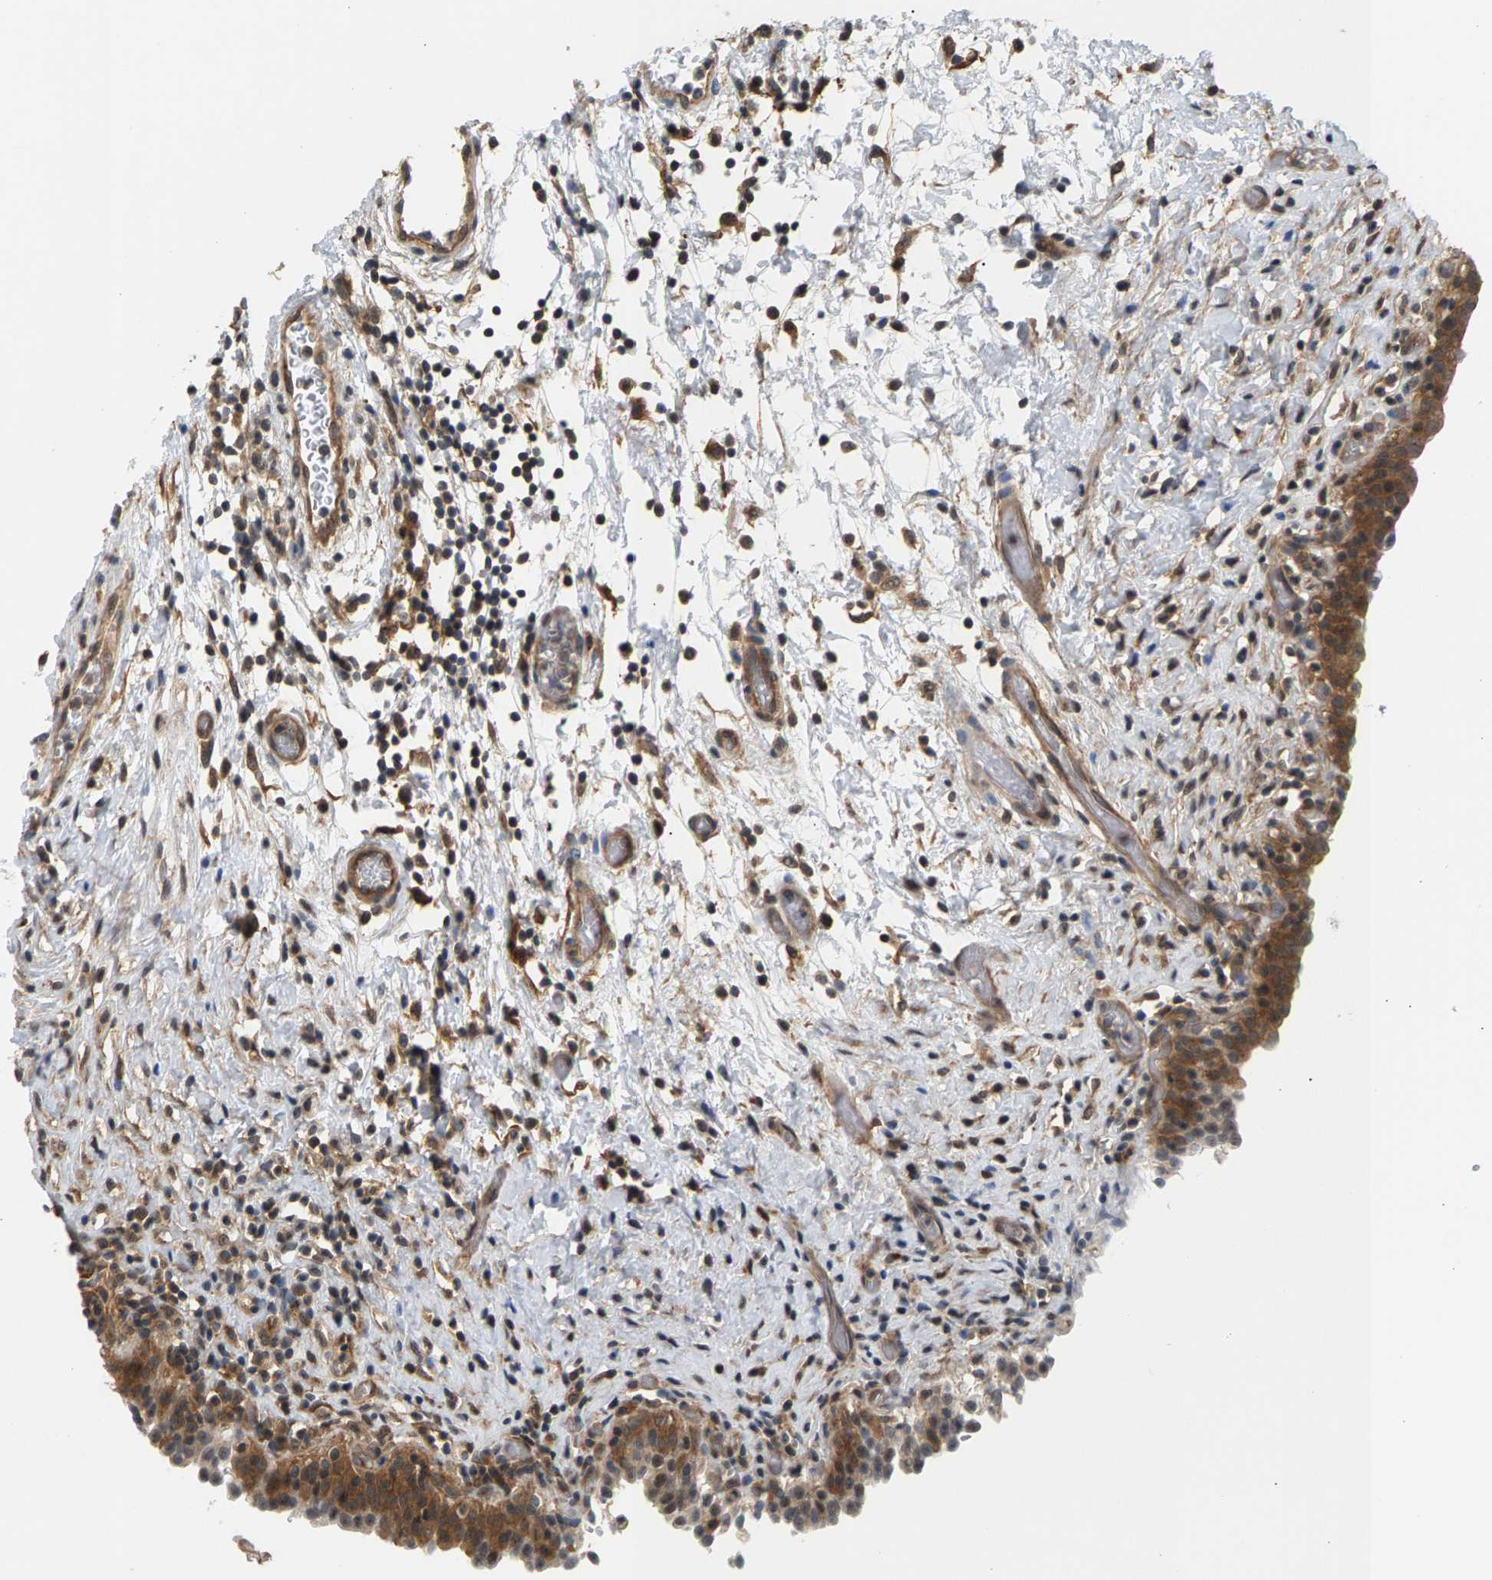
{"staining": {"intensity": "strong", "quantity": ">75%", "location": "cytoplasmic/membranous"}, "tissue": "urinary bladder", "cell_type": "Urothelial cells", "image_type": "normal", "snomed": [{"axis": "morphology", "description": "Normal tissue, NOS"}, {"axis": "topography", "description": "Urinary bladder"}], "caption": "Immunohistochemical staining of benign human urinary bladder shows >75% levels of strong cytoplasmic/membranous protein positivity in about >75% of urothelial cells.", "gene": "MAP2K5", "patient": {"sex": "male", "age": 51}}